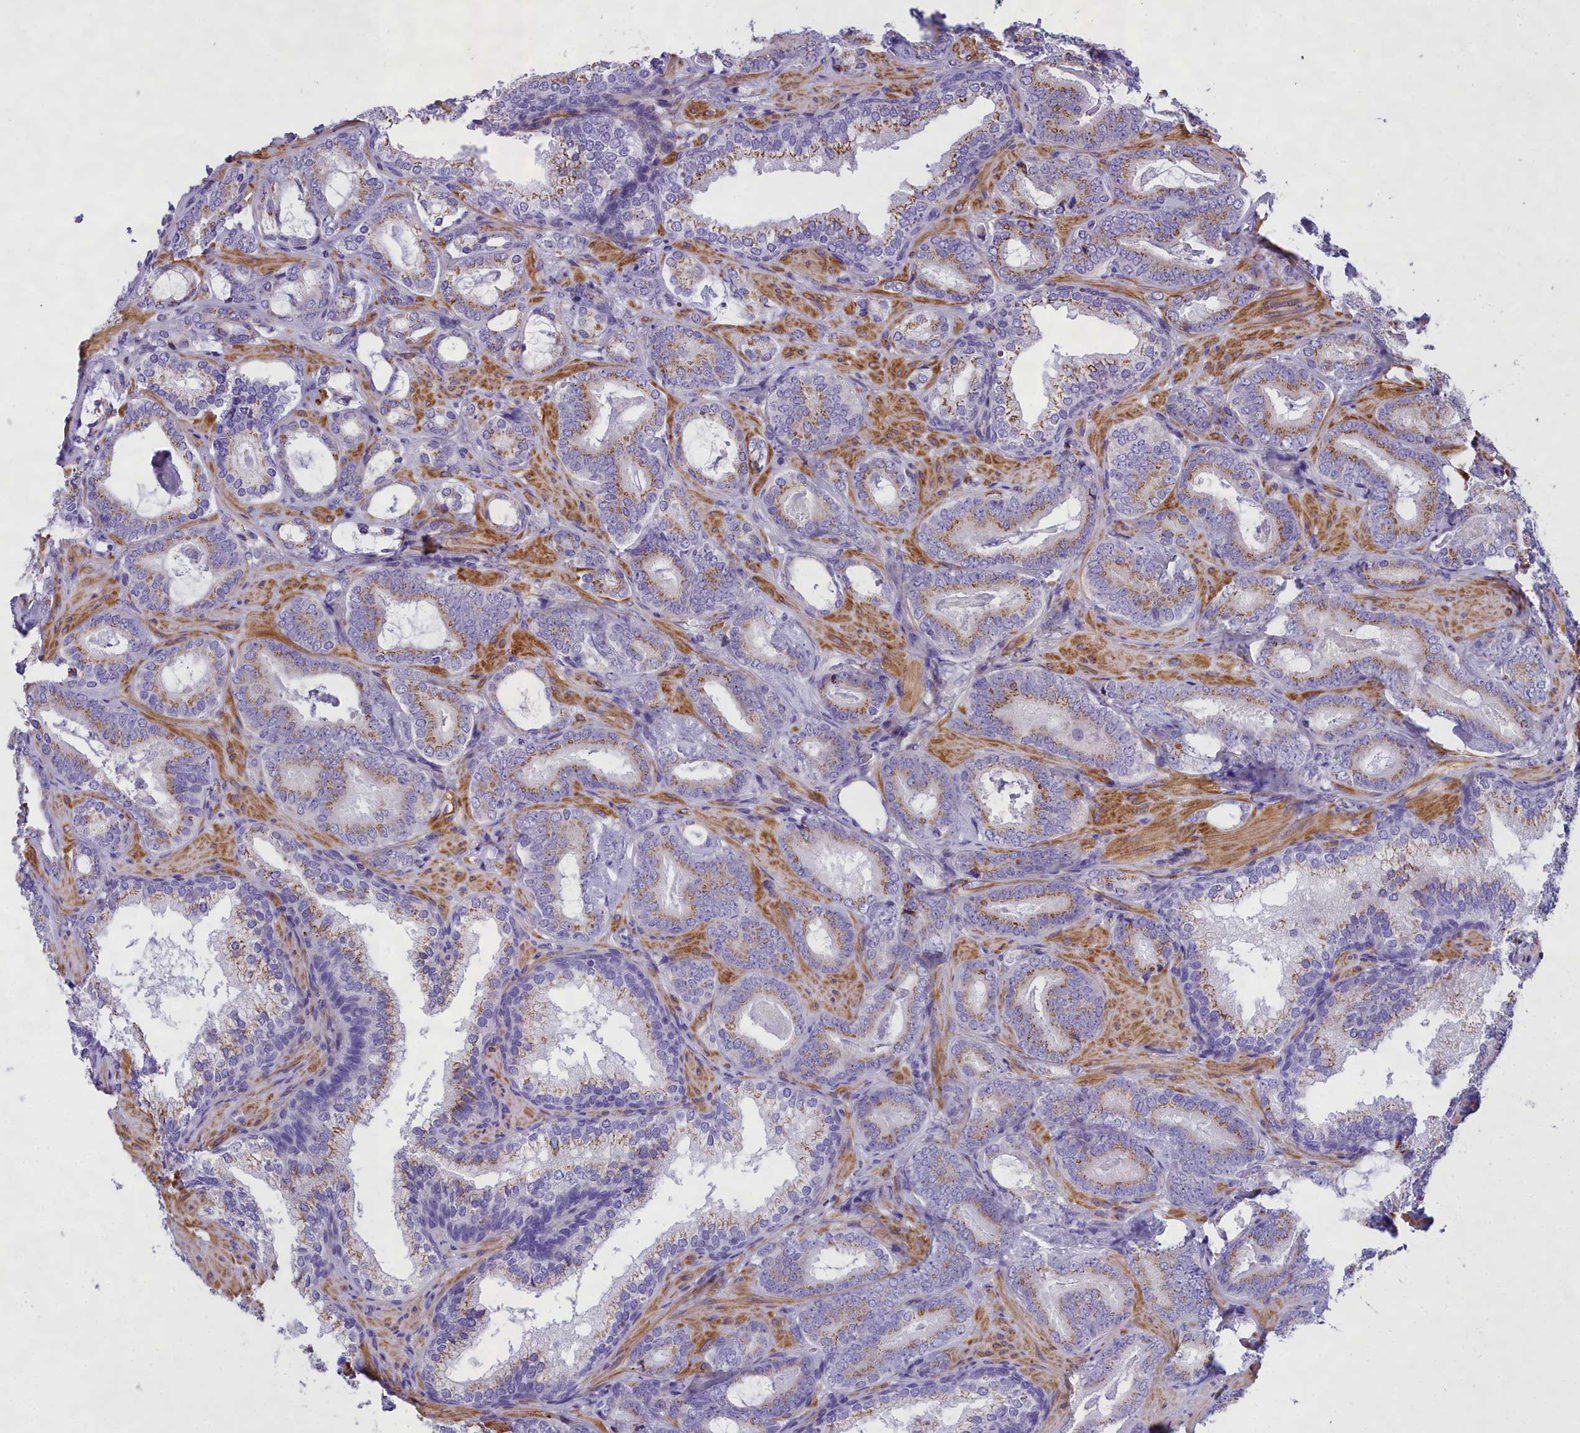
{"staining": {"intensity": "moderate", "quantity": ">75%", "location": "cytoplasmic/membranous"}, "tissue": "prostate cancer", "cell_type": "Tumor cells", "image_type": "cancer", "snomed": [{"axis": "morphology", "description": "Adenocarcinoma, Low grade"}, {"axis": "topography", "description": "Prostate"}], "caption": "A brown stain shows moderate cytoplasmic/membranous positivity of a protein in human prostate low-grade adenocarcinoma tumor cells. Immunohistochemistry (ihc) stains the protein in brown and the nuclei are stained blue.", "gene": "GFRA1", "patient": {"sex": "male", "age": 60}}